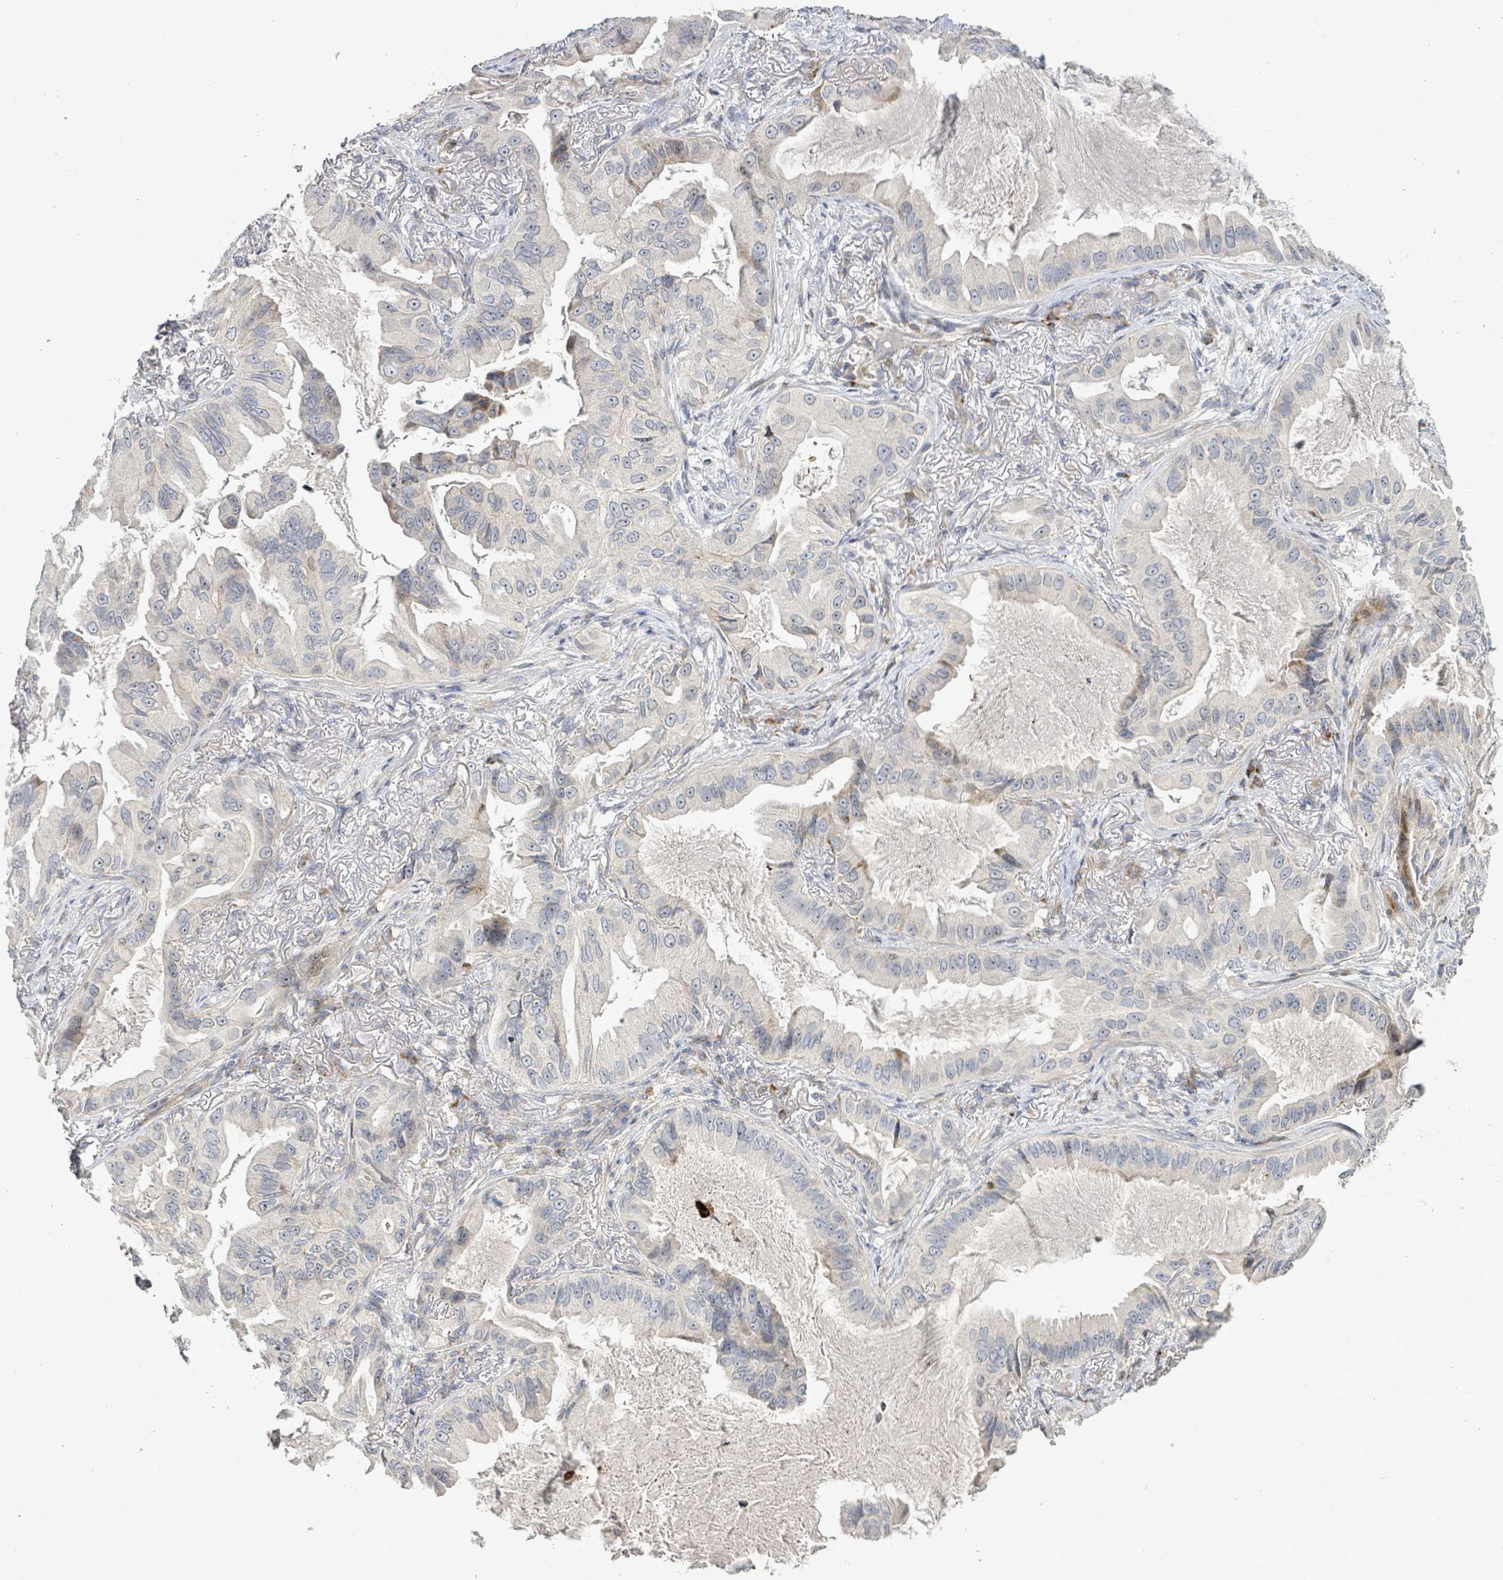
{"staining": {"intensity": "negative", "quantity": "none", "location": "none"}, "tissue": "lung cancer", "cell_type": "Tumor cells", "image_type": "cancer", "snomed": [{"axis": "morphology", "description": "Adenocarcinoma, NOS"}, {"axis": "topography", "description": "Lung"}], "caption": "Immunohistochemistry histopathology image of neoplastic tissue: lung adenocarcinoma stained with DAB demonstrates no significant protein expression in tumor cells.", "gene": "LILRA4", "patient": {"sex": "female", "age": 69}}